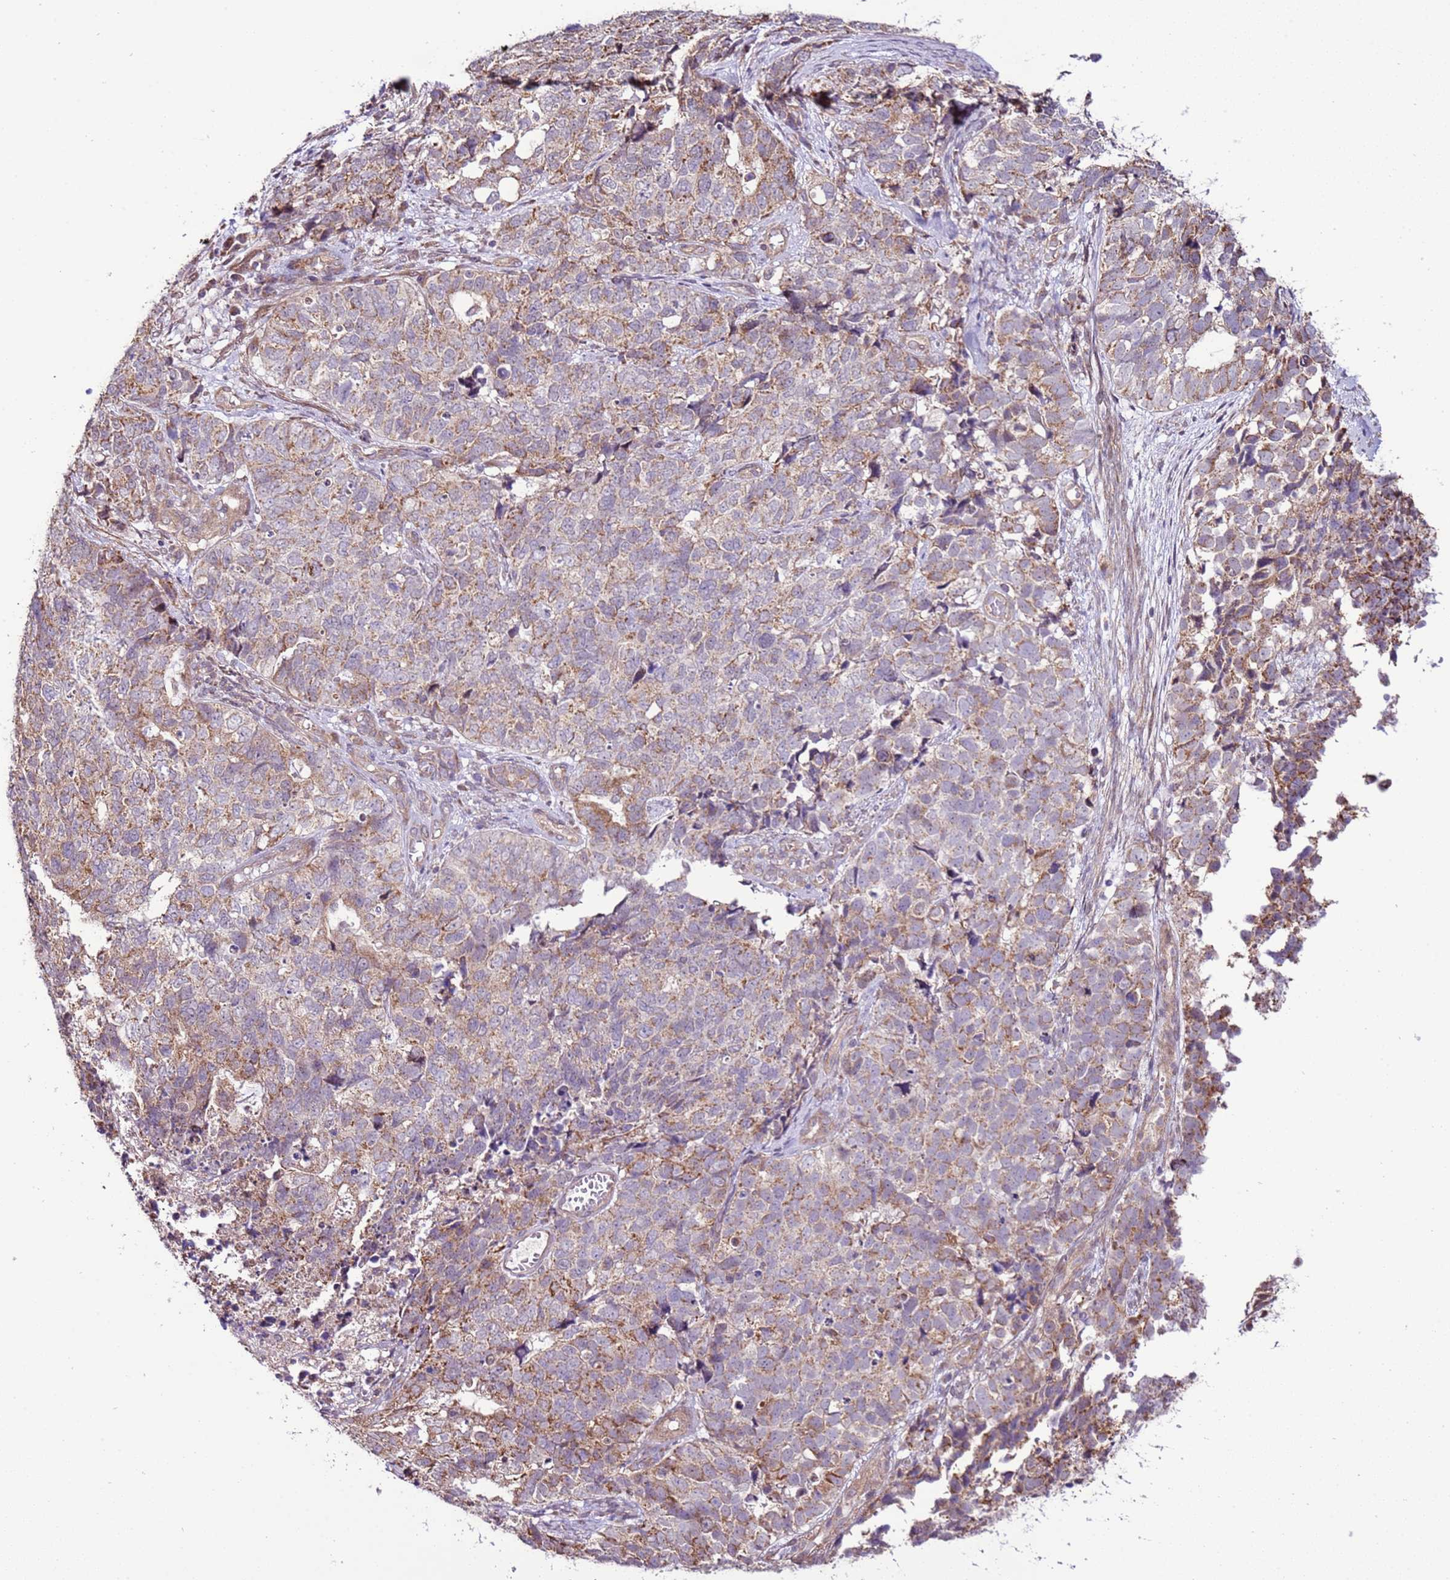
{"staining": {"intensity": "weak", "quantity": "25%-75%", "location": "cytoplasmic/membranous"}, "tissue": "cervical cancer", "cell_type": "Tumor cells", "image_type": "cancer", "snomed": [{"axis": "morphology", "description": "Squamous cell carcinoma, NOS"}, {"axis": "topography", "description": "Cervix"}], "caption": "Immunohistochemistry (IHC) photomicrograph of neoplastic tissue: human cervical cancer stained using immunohistochemistry (IHC) shows low levels of weak protein expression localized specifically in the cytoplasmic/membranous of tumor cells, appearing as a cytoplasmic/membranous brown color.", "gene": "SCARA3", "patient": {"sex": "female", "age": 63}}